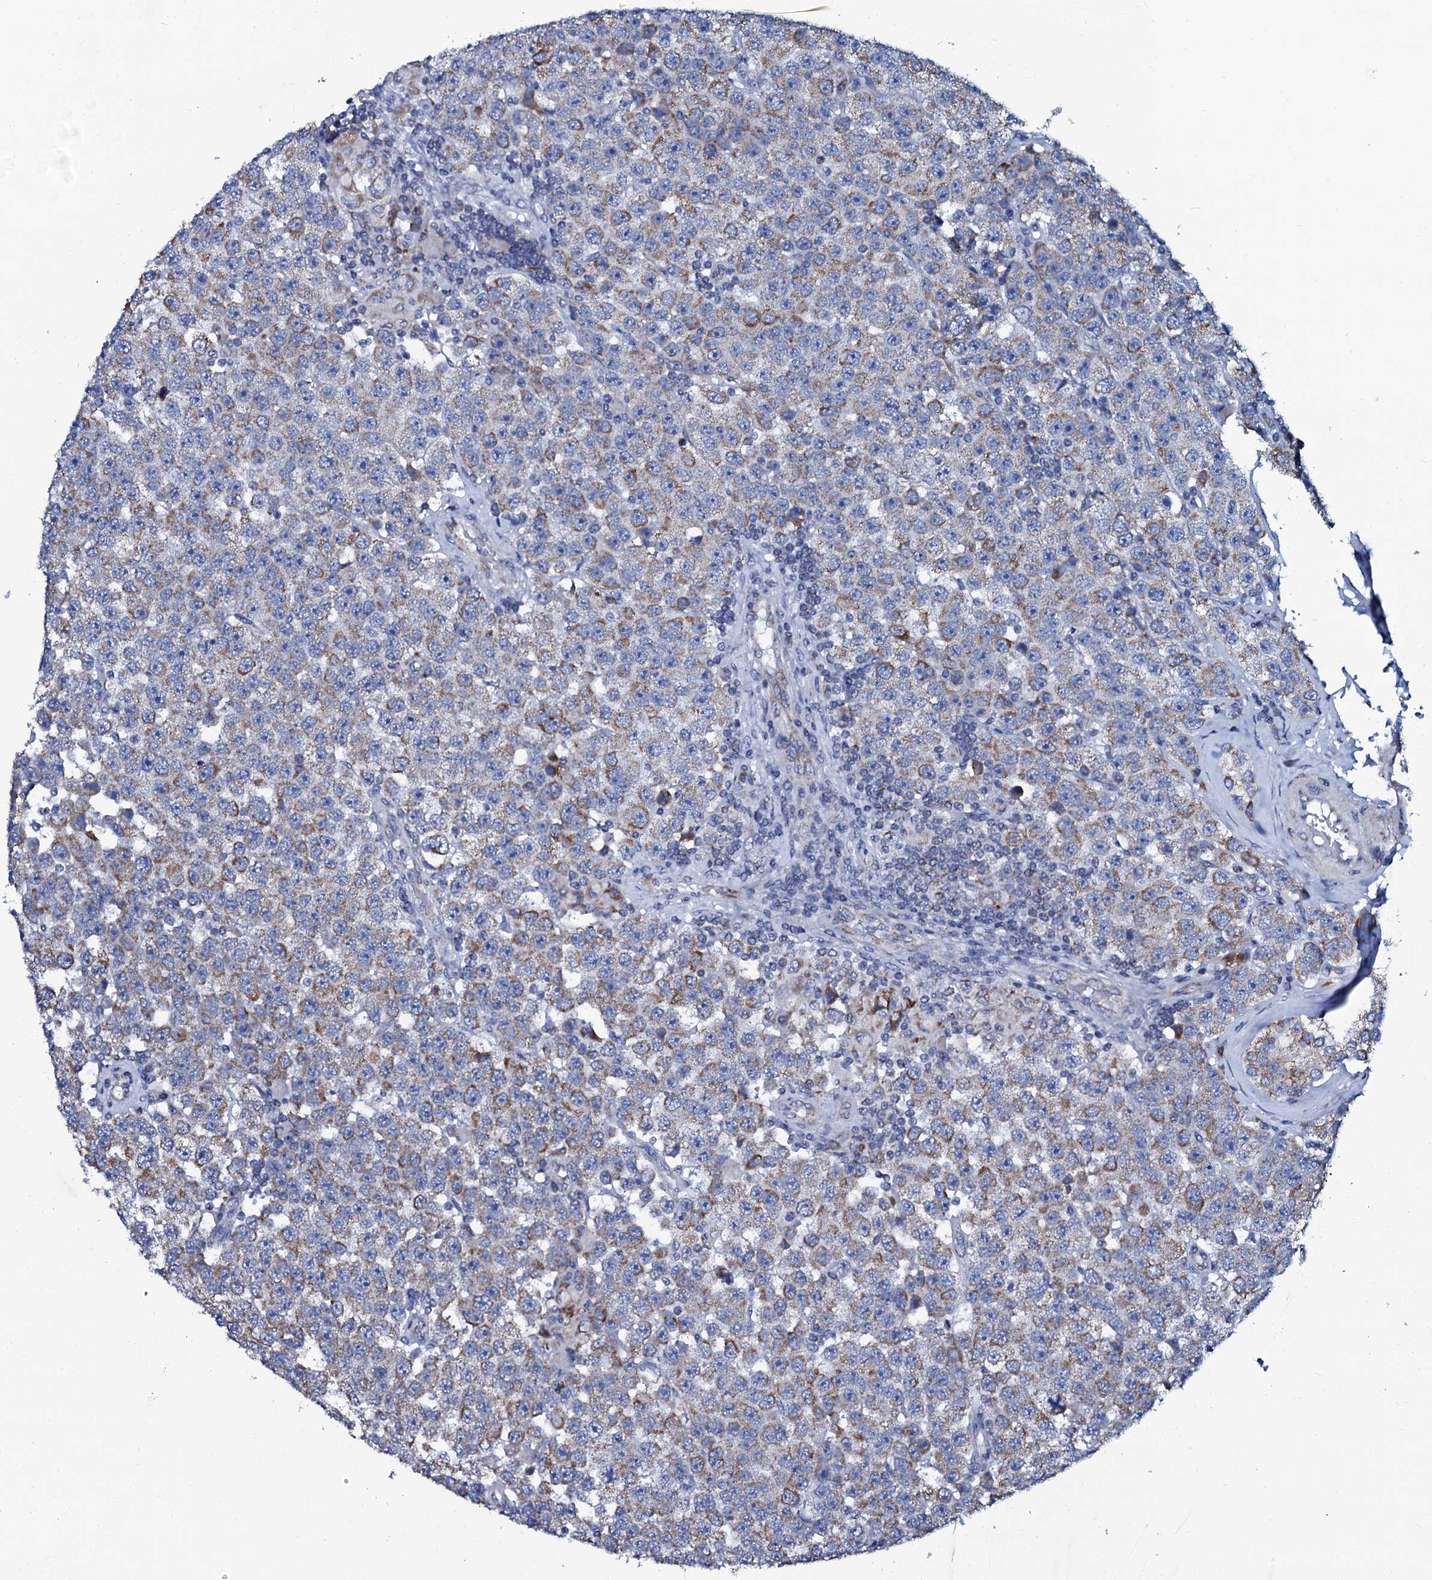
{"staining": {"intensity": "moderate", "quantity": ">75%", "location": "cytoplasmic/membranous"}, "tissue": "testis cancer", "cell_type": "Tumor cells", "image_type": "cancer", "snomed": [{"axis": "morphology", "description": "Seminoma, NOS"}, {"axis": "topography", "description": "Testis"}], "caption": "Testis cancer (seminoma) was stained to show a protein in brown. There is medium levels of moderate cytoplasmic/membranous positivity in approximately >75% of tumor cells. (DAB = brown stain, brightfield microscopy at high magnification).", "gene": "SLC37A4", "patient": {"sex": "male", "age": 28}}